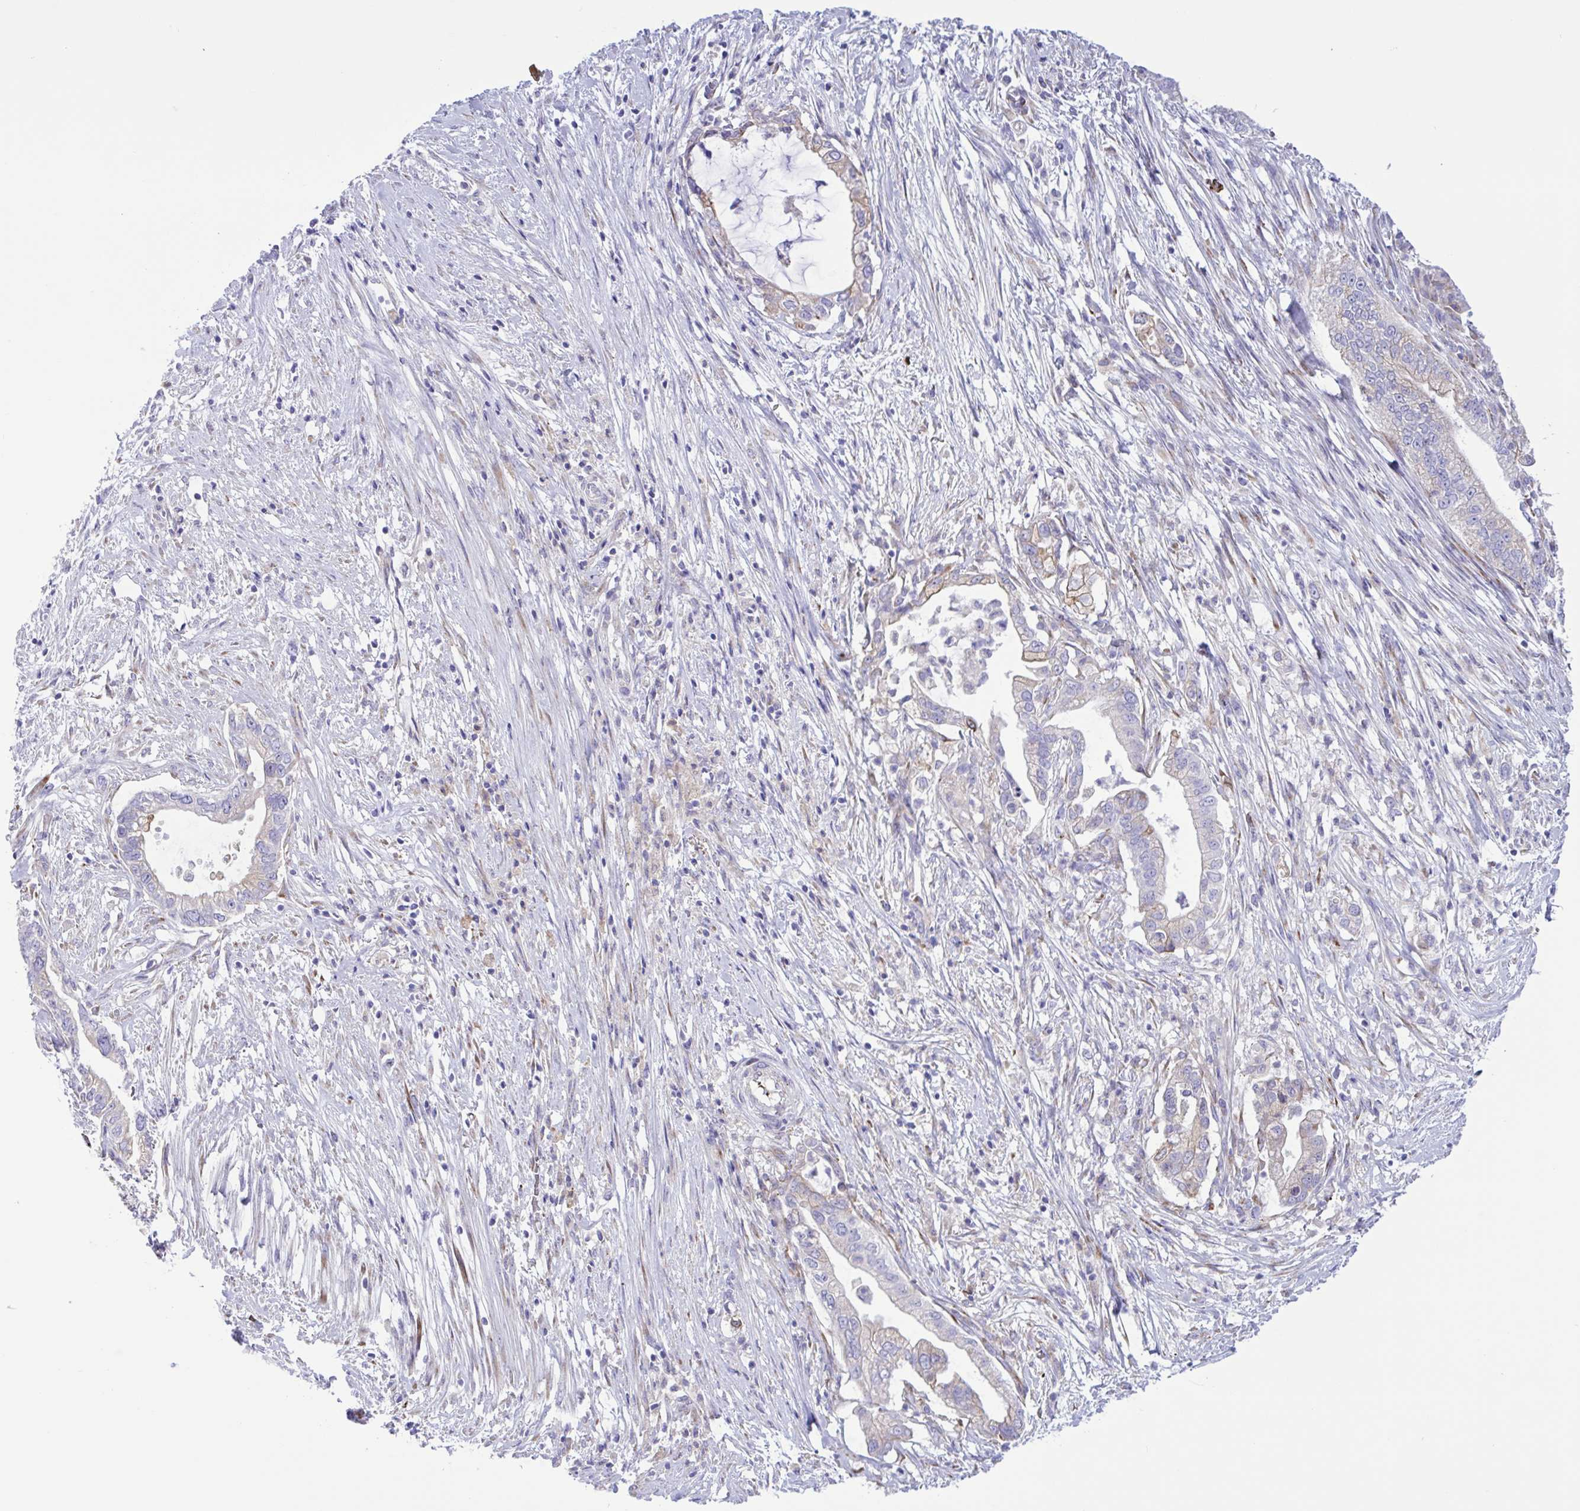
{"staining": {"intensity": "negative", "quantity": "none", "location": "none"}, "tissue": "pancreatic cancer", "cell_type": "Tumor cells", "image_type": "cancer", "snomed": [{"axis": "morphology", "description": "Adenocarcinoma, NOS"}, {"axis": "topography", "description": "Pancreas"}], "caption": "This is a micrograph of IHC staining of pancreatic adenocarcinoma, which shows no expression in tumor cells.", "gene": "DSC3", "patient": {"sex": "male", "age": 70}}